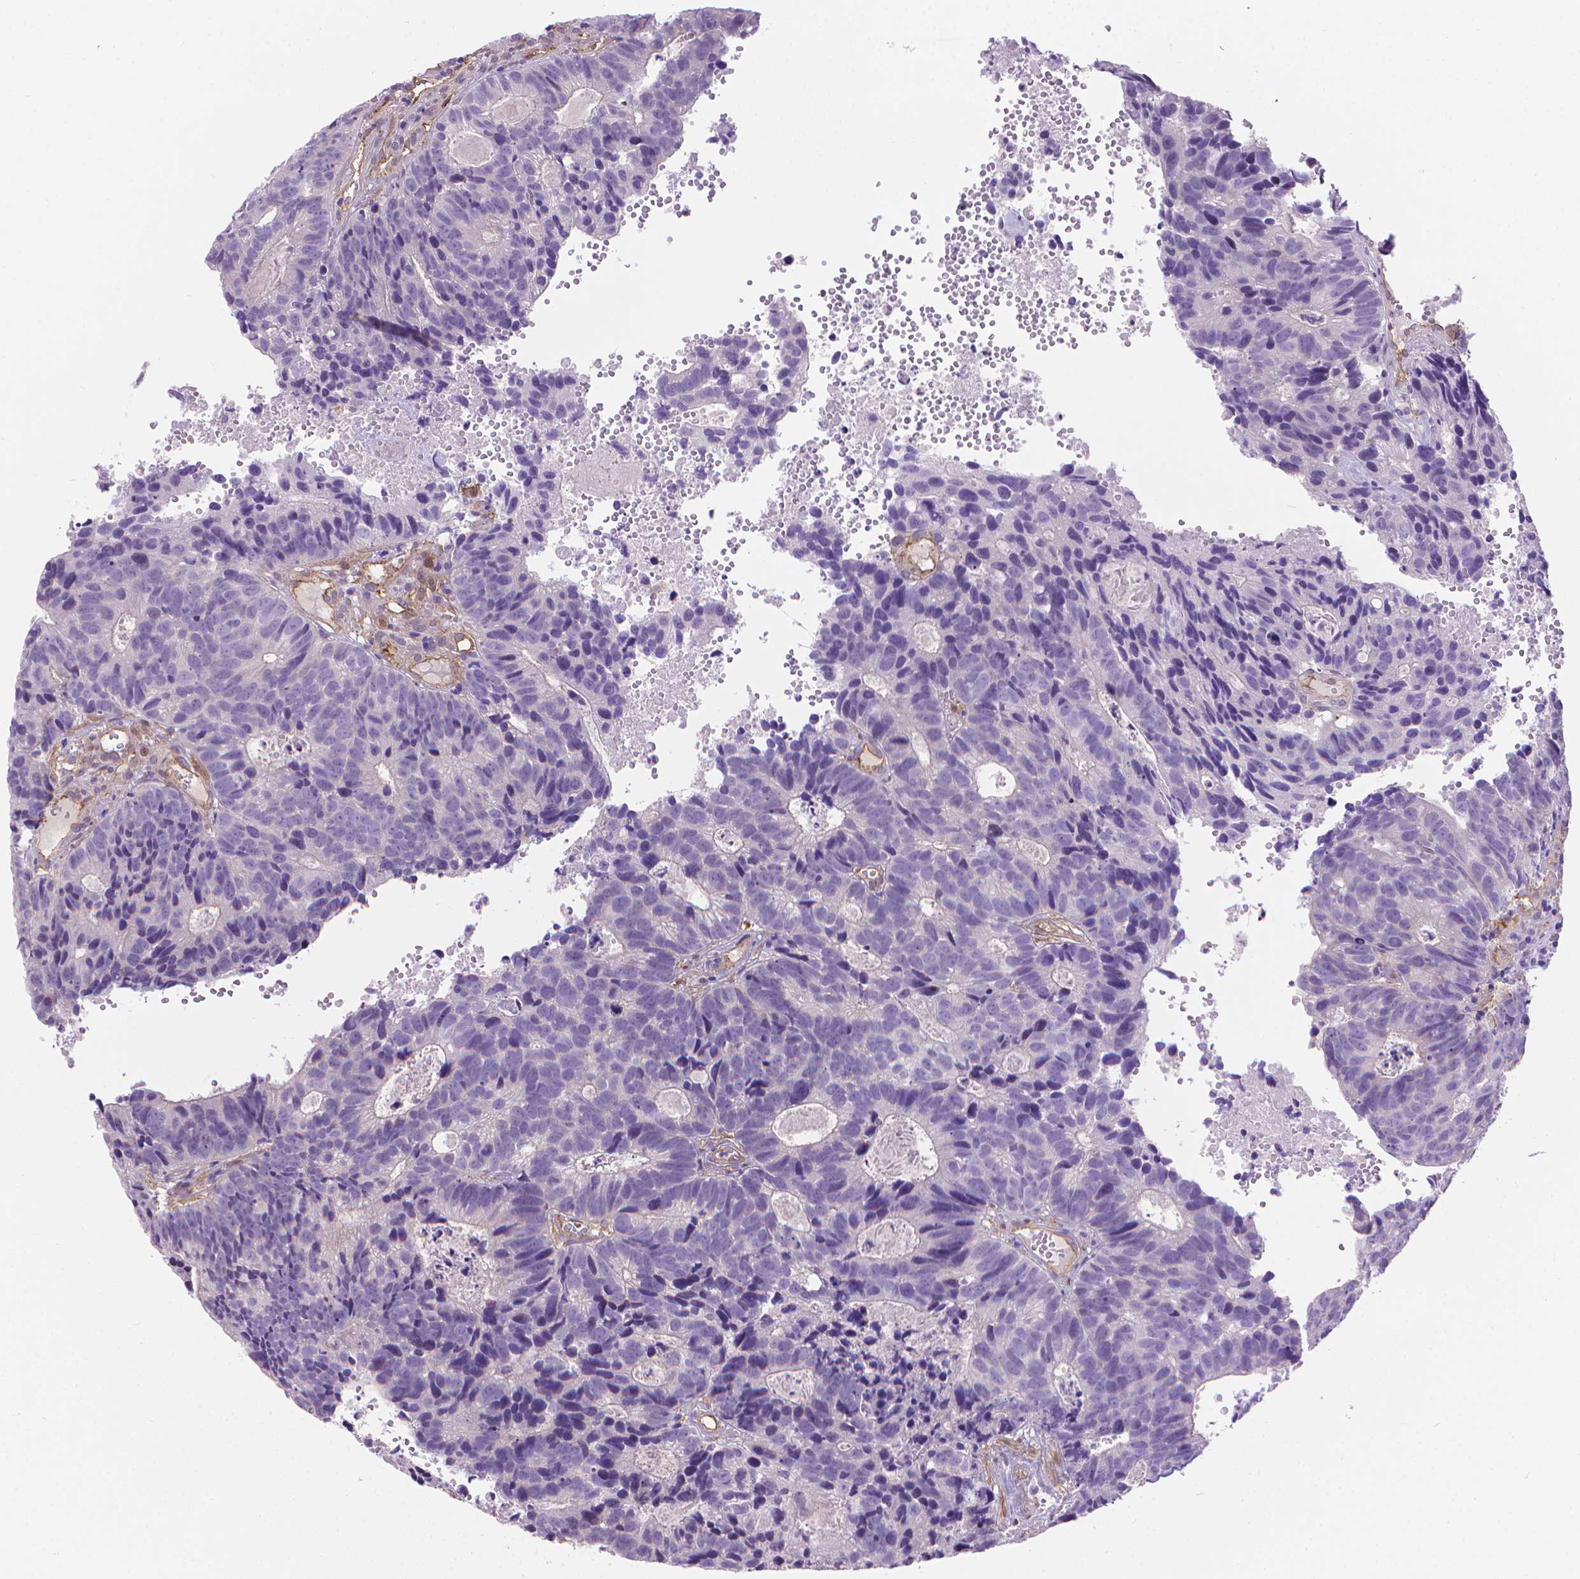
{"staining": {"intensity": "negative", "quantity": "none", "location": "none"}, "tissue": "head and neck cancer", "cell_type": "Tumor cells", "image_type": "cancer", "snomed": [{"axis": "morphology", "description": "Adenocarcinoma, NOS"}, {"axis": "topography", "description": "Head-Neck"}], "caption": "This is an IHC image of human head and neck cancer (adenocarcinoma). There is no expression in tumor cells.", "gene": "CLIC4", "patient": {"sex": "male", "age": 62}}